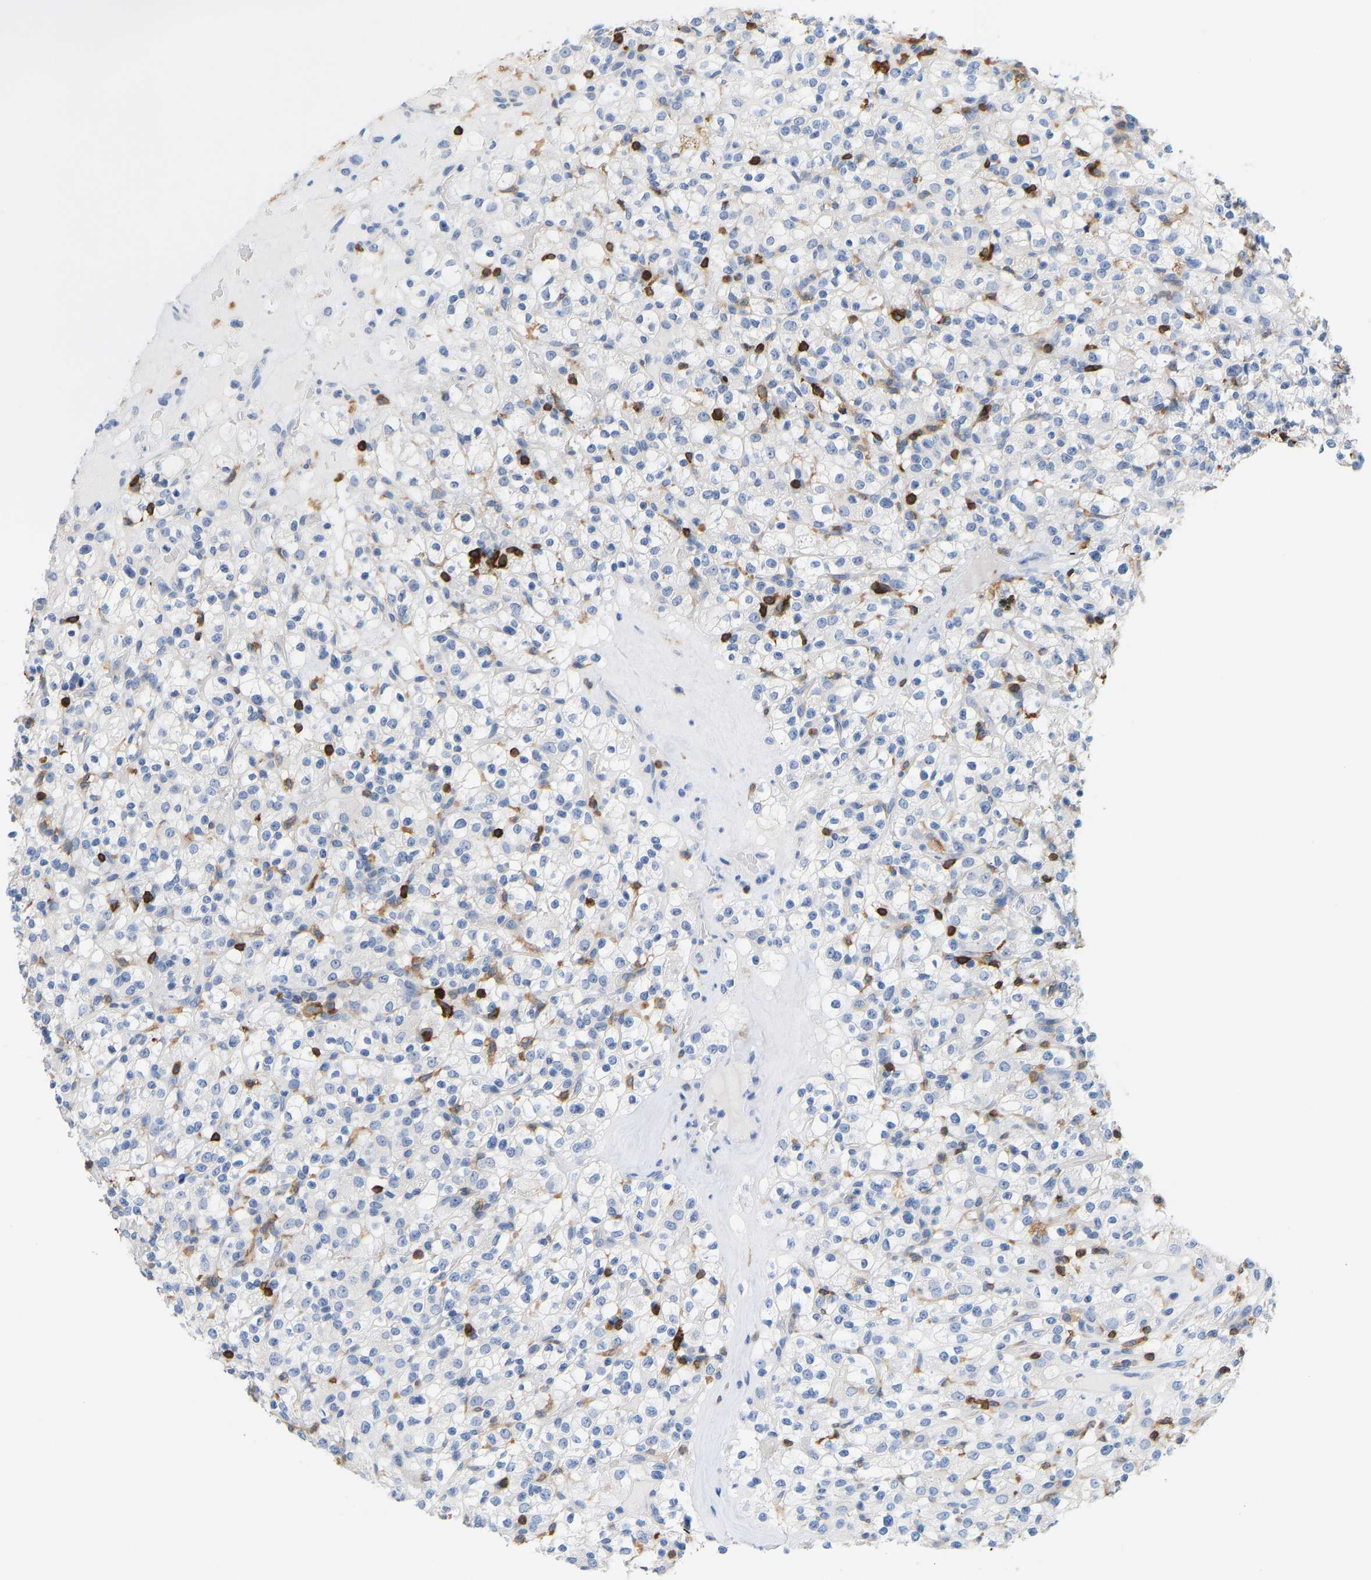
{"staining": {"intensity": "negative", "quantity": "none", "location": "none"}, "tissue": "renal cancer", "cell_type": "Tumor cells", "image_type": "cancer", "snomed": [{"axis": "morphology", "description": "Normal tissue, NOS"}, {"axis": "morphology", "description": "Adenocarcinoma, NOS"}, {"axis": "topography", "description": "Kidney"}], "caption": "Immunohistochemistry (IHC) photomicrograph of renal adenocarcinoma stained for a protein (brown), which displays no staining in tumor cells. (DAB (3,3'-diaminobenzidine) IHC, high magnification).", "gene": "EVL", "patient": {"sex": "female", "age": 72}}